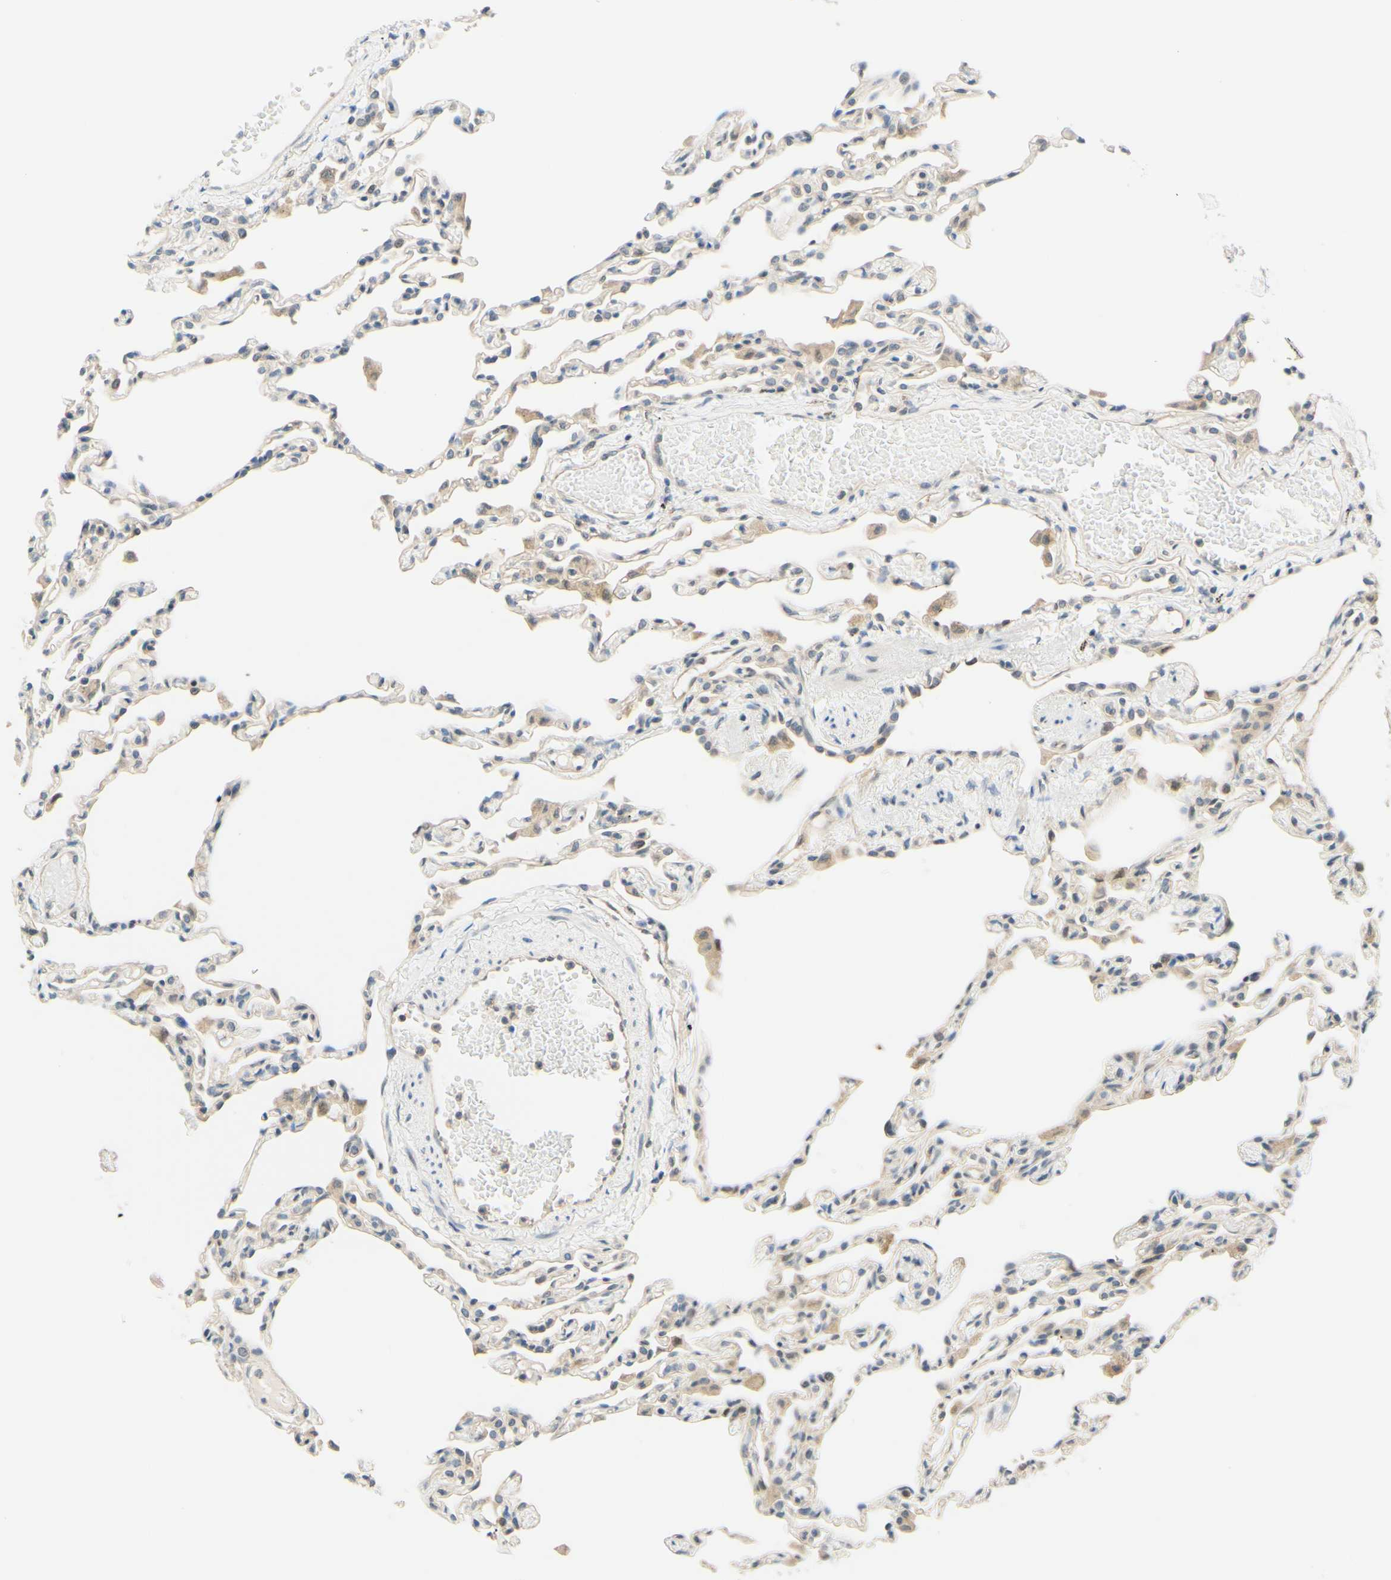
{"staining": {"intensity": "weak", "quantity": "<25%", "location": "cytoplasmic/membranous"}, "tissue": "lung", "cell_type": "Alveolar cells", "image_type": "normal", "snomed": [{"axis": "morphology", "description": "Normal tissue, NOS"}, {"axis": "topography", "description": "Lung"}], "caption": "Alveolar cells show no significant protein staining in benign lung. (IHC, brightfield microscopy, high magnification).", "gene": "C2CD2L", "patient": {"sex": "female", "age": 49}}